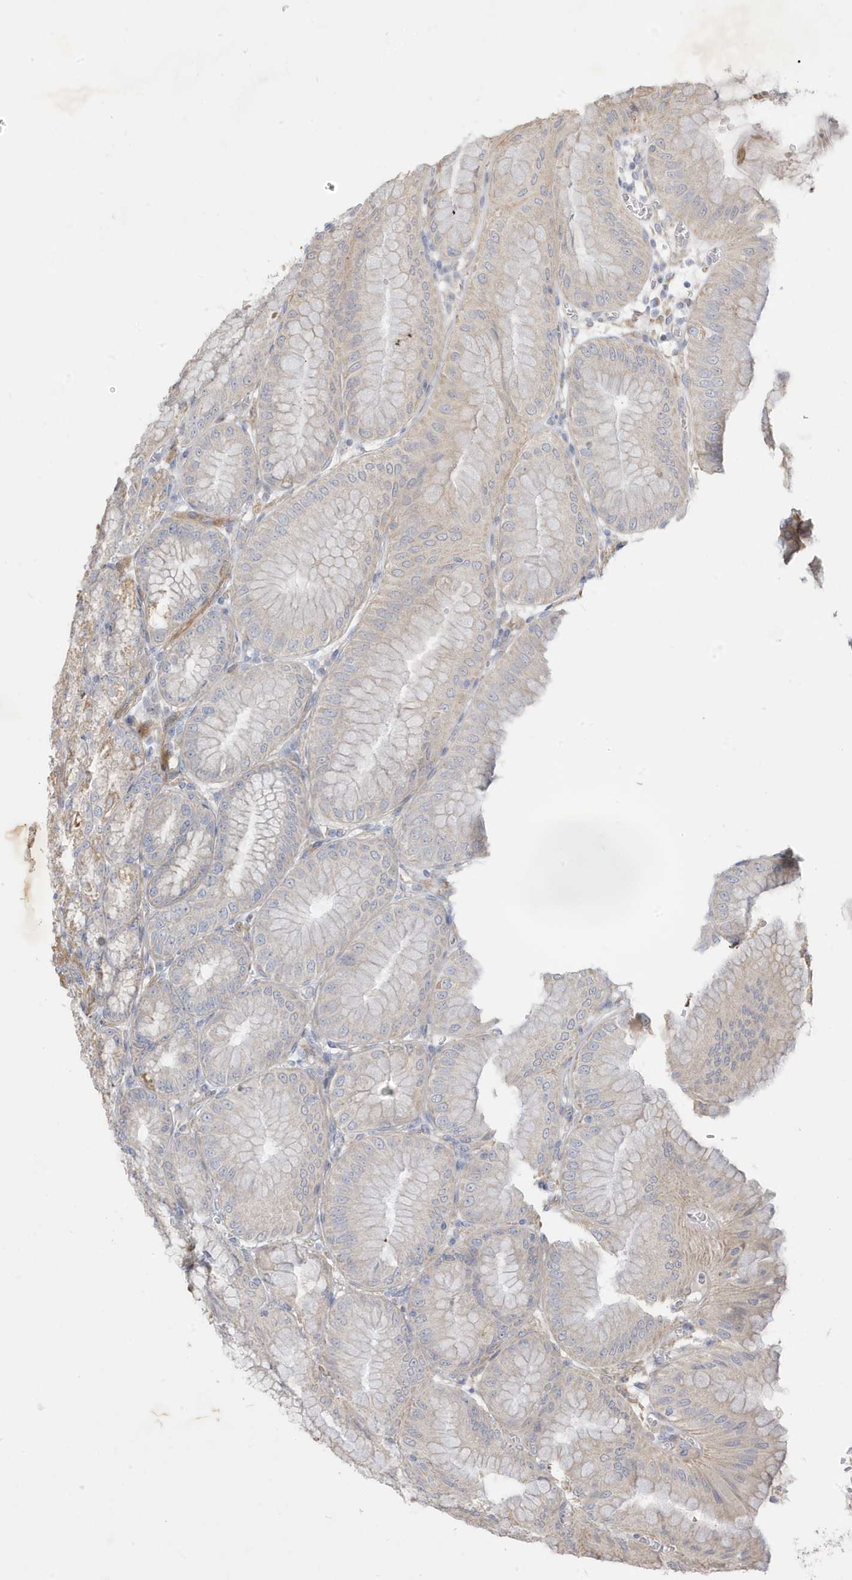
{"staining": {"intensity": "moderate", "quantity": "25%-75%", "location": "cytoplasmic/membranous"}, "tissue": "stomach", "cell_type": "Glandular cells", "image_type": "normal", "snomed": [{"axis": "morphology", "description": "Normal tissue, NOS"}, {"axis": "topography", "description": "Stomach, lower"}], "caption": "Stomach was stained to show a protein in brown. There is medium levels of moderate cytoplasmic/membranous staining in about 25%-75% of glandular cells. Nuclei are stained in blue.", "gene": "ATP13A5", "patient": {"sex": "male", "age": 71}}